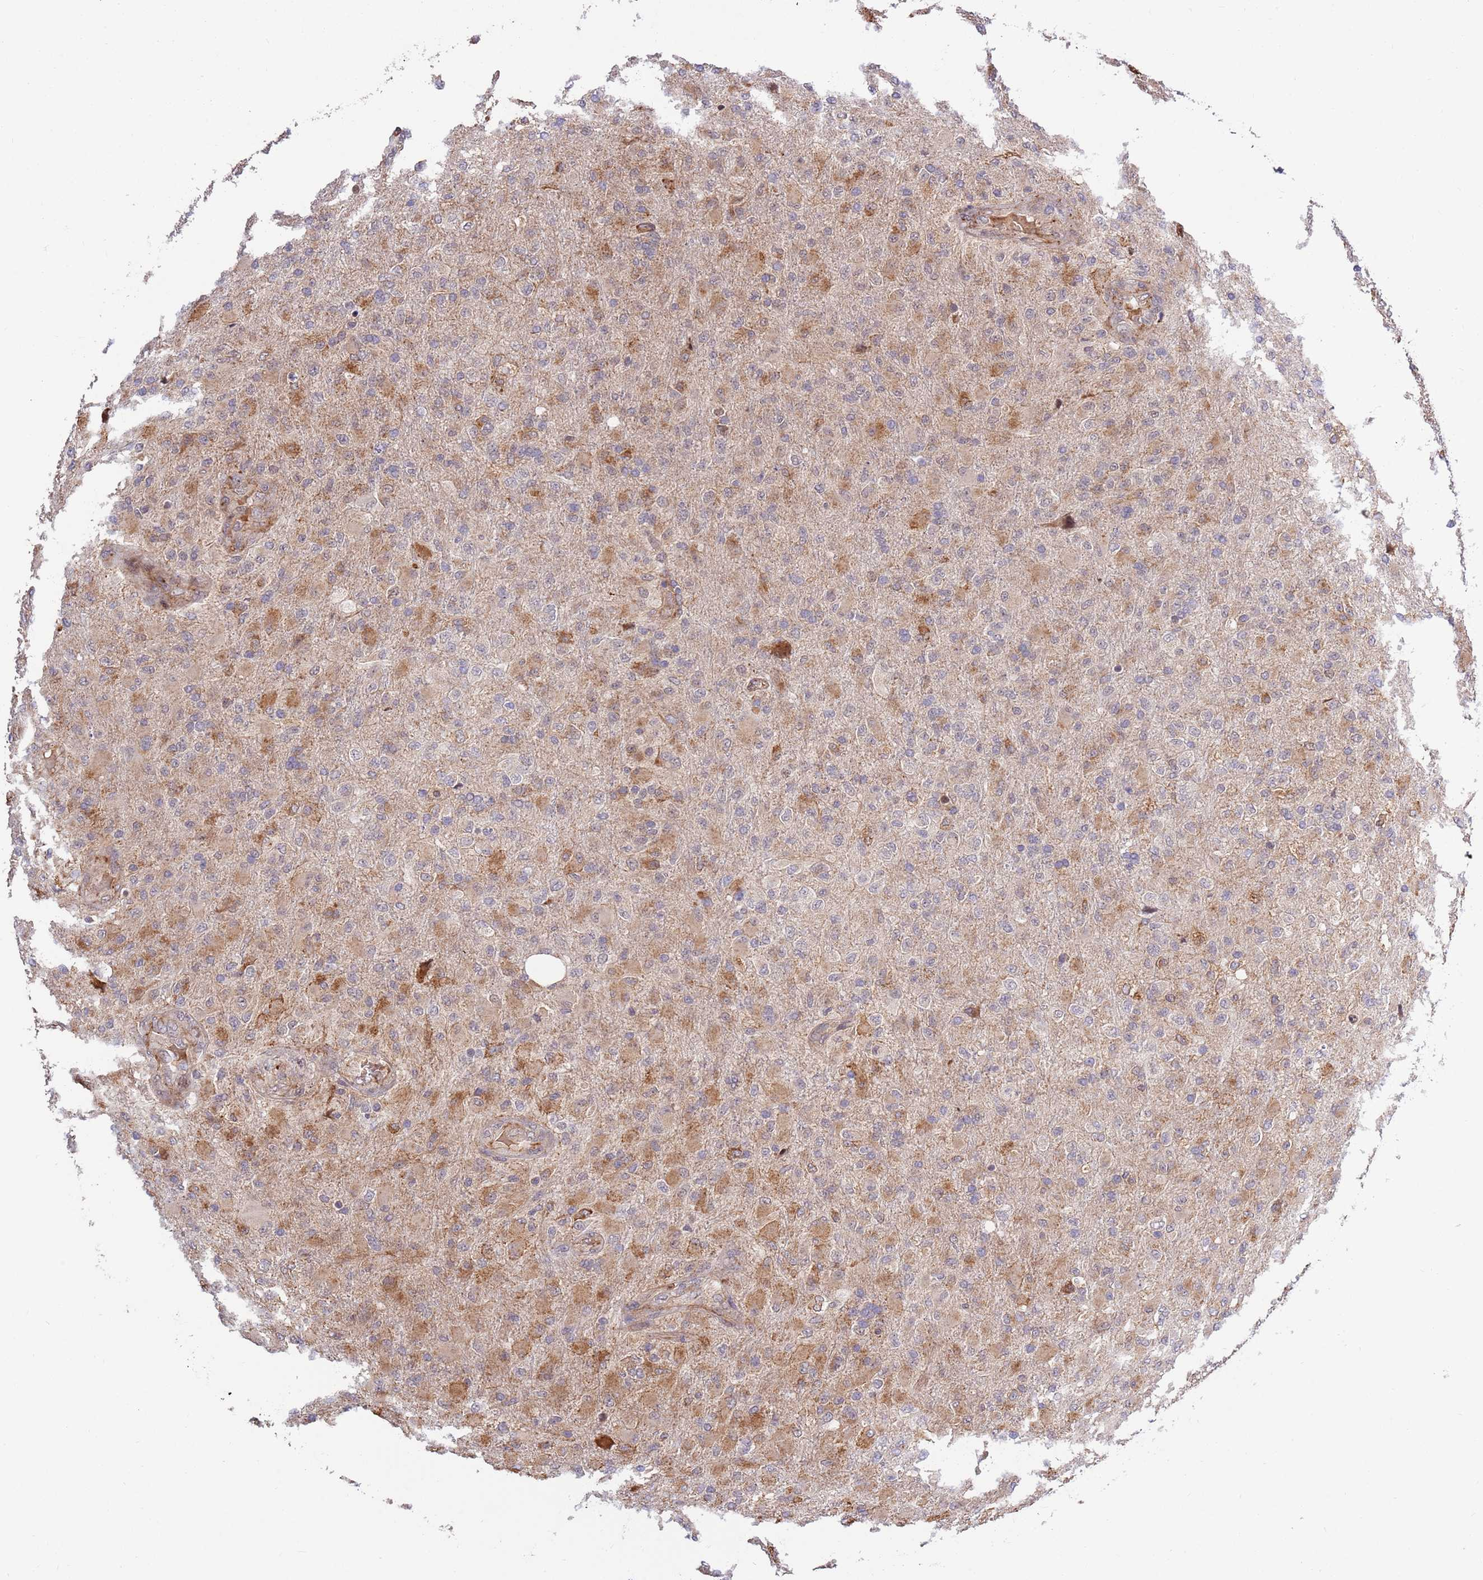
{"staining": {"intensity": "moderate", "quantity": "25%-75%", "location": "cytoplasmic/membranous"}, "tissue": "glioma", "cell_type": "Tumor cells", "image_type": "cancer", "snomed": [{"axis": "morphology", "description": "Glioma, malignant, Low grade"}, {"axis": "topography", "description": "Brain"}], "caption": "Tumor cells display medium levels of moderate cytoplasmic/membranous positivity in about 25%-75% of cells in human malignant low-grade glioma.", "gene": "HAUS3", "patient": {"sex": "male", "age": 65}}